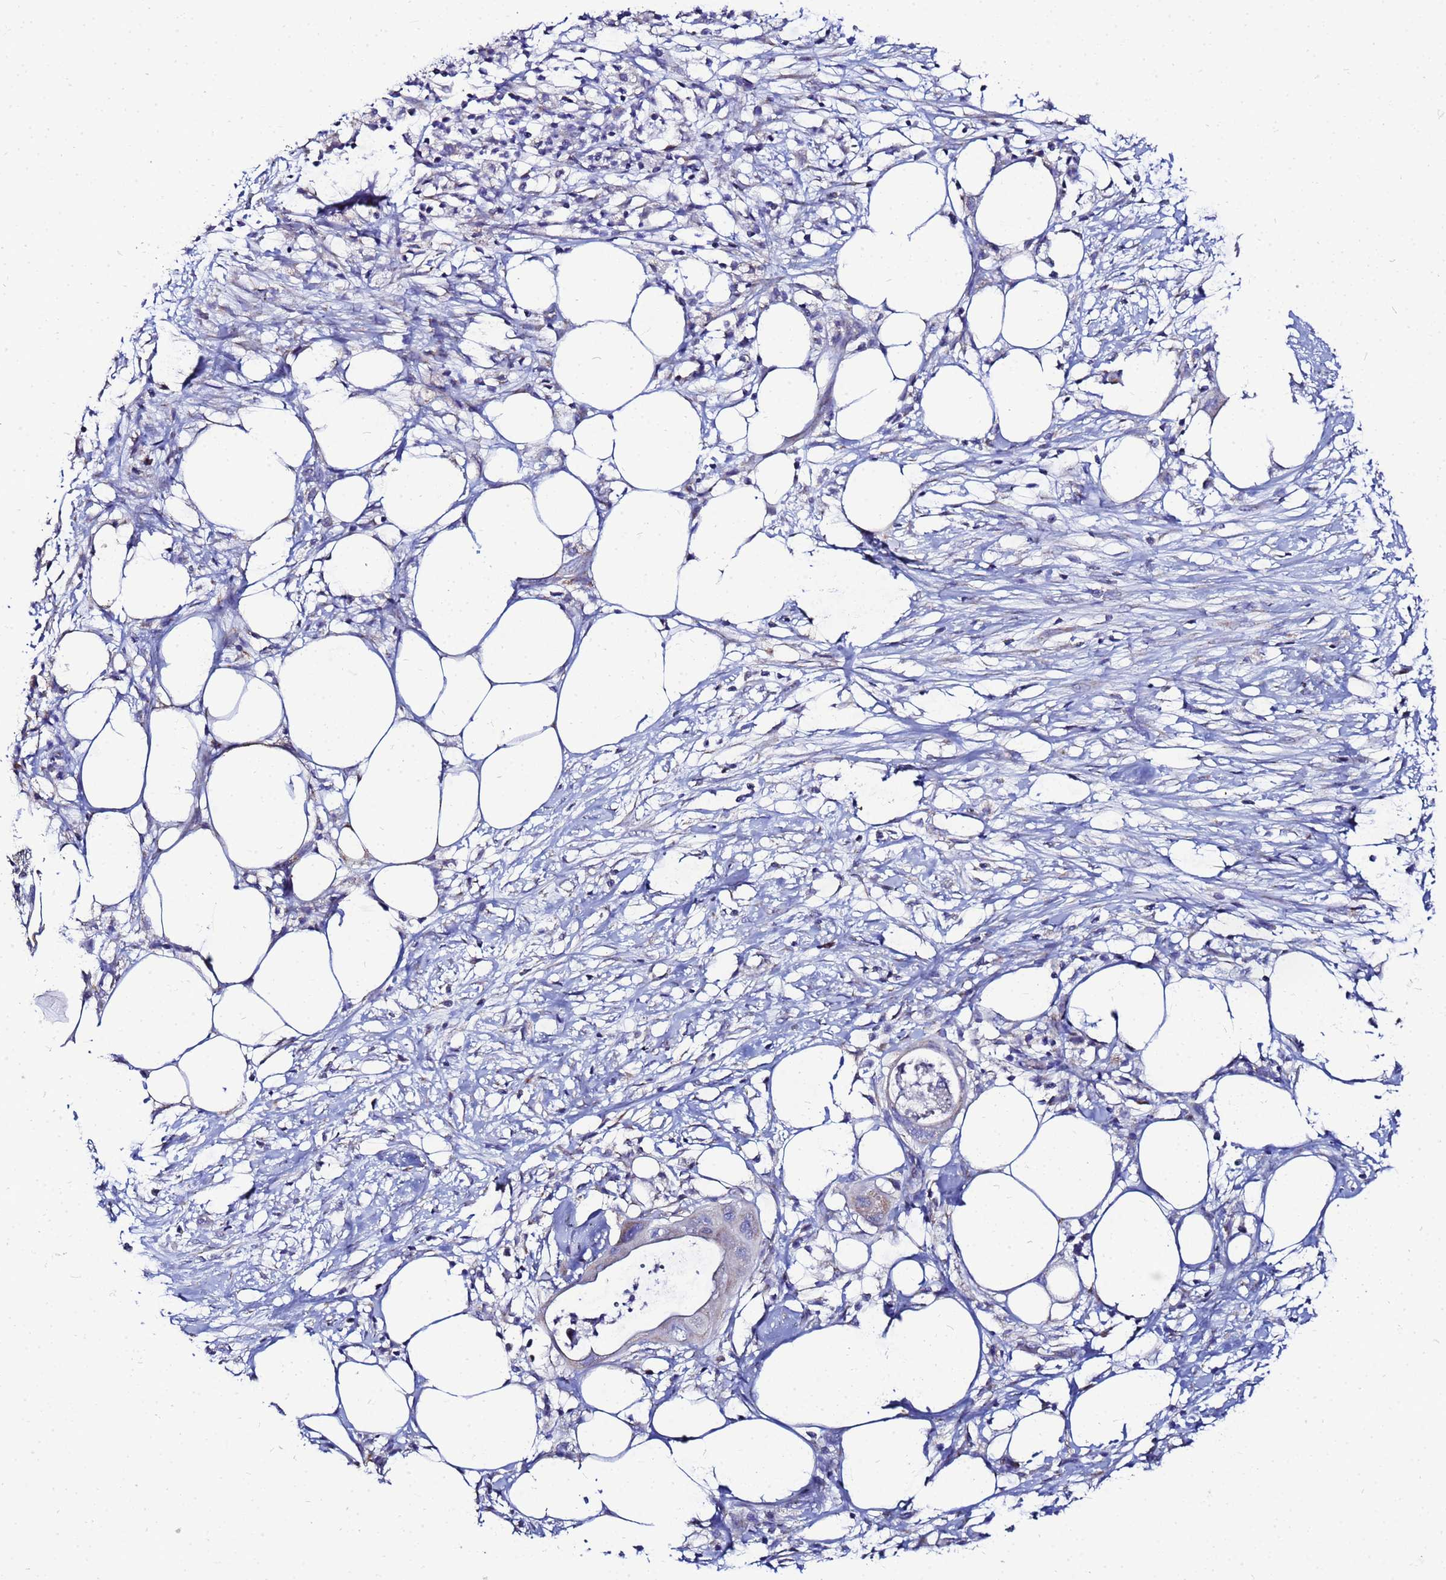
{"staining": {"intensity": "negative", "quantity": "none", "location": "none"}, "tissue": "pancreatic cancer", "cell_type": "Tumor cells", "image_type": "cancer", "snomed": [{"axis": "morphology", "description": "Adenocarcinoma, NOS"}, {"axis": "topography", "description": "Pancreas"}], "caption": "Immunohistochemistry (IHC) of human pancreatic adenocarcinoma reveals no expression in tumor cells.", "gene": "FAHD2A", "patient": {"sex": "male", "age": 68}}